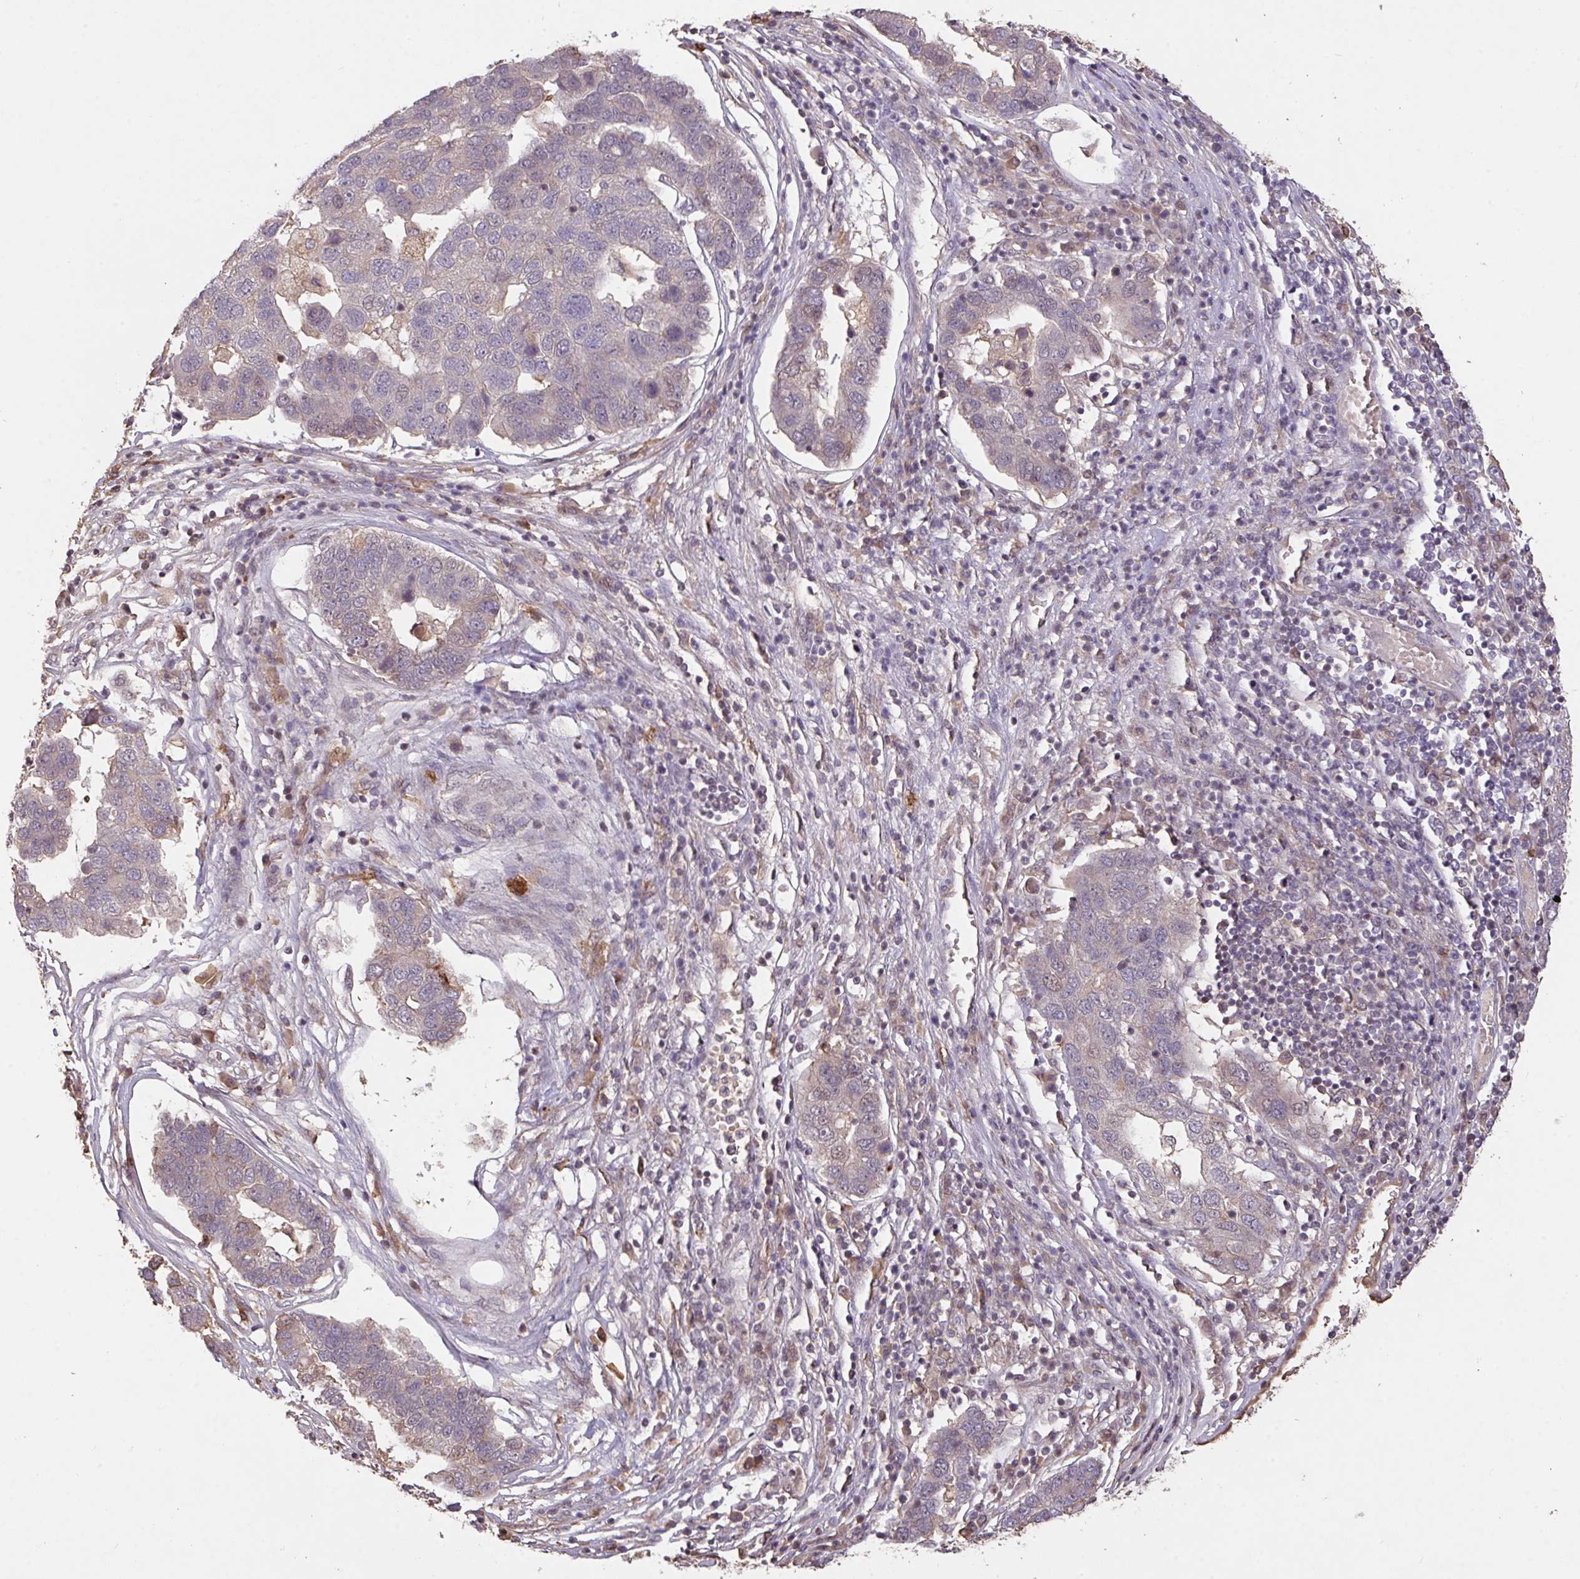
{"staining": {"intensity": "negative", "quantity": "none", "location": "none"}, "tissue": "pancreatic cancer", "cell_type": "Tumor cells", "image_type": "cancer", "snomed": [{"axis": "morphology", "description": "Adenocarcinoma, NOS"}, {"axis": "topography", "description": "Pancreas"}], "caption": "IHC photomicrograph of pancreatic cancer stained for a protein (brown), which shows no positivity in tumor cells. The staining was performed using DAB to visualize the protein expression in brown, while the nuclei were stained in blue with hematoxylin (Magnification: 20x).", "gene": "FCER1A", "patient": {"sex": "female", "age": 61}}